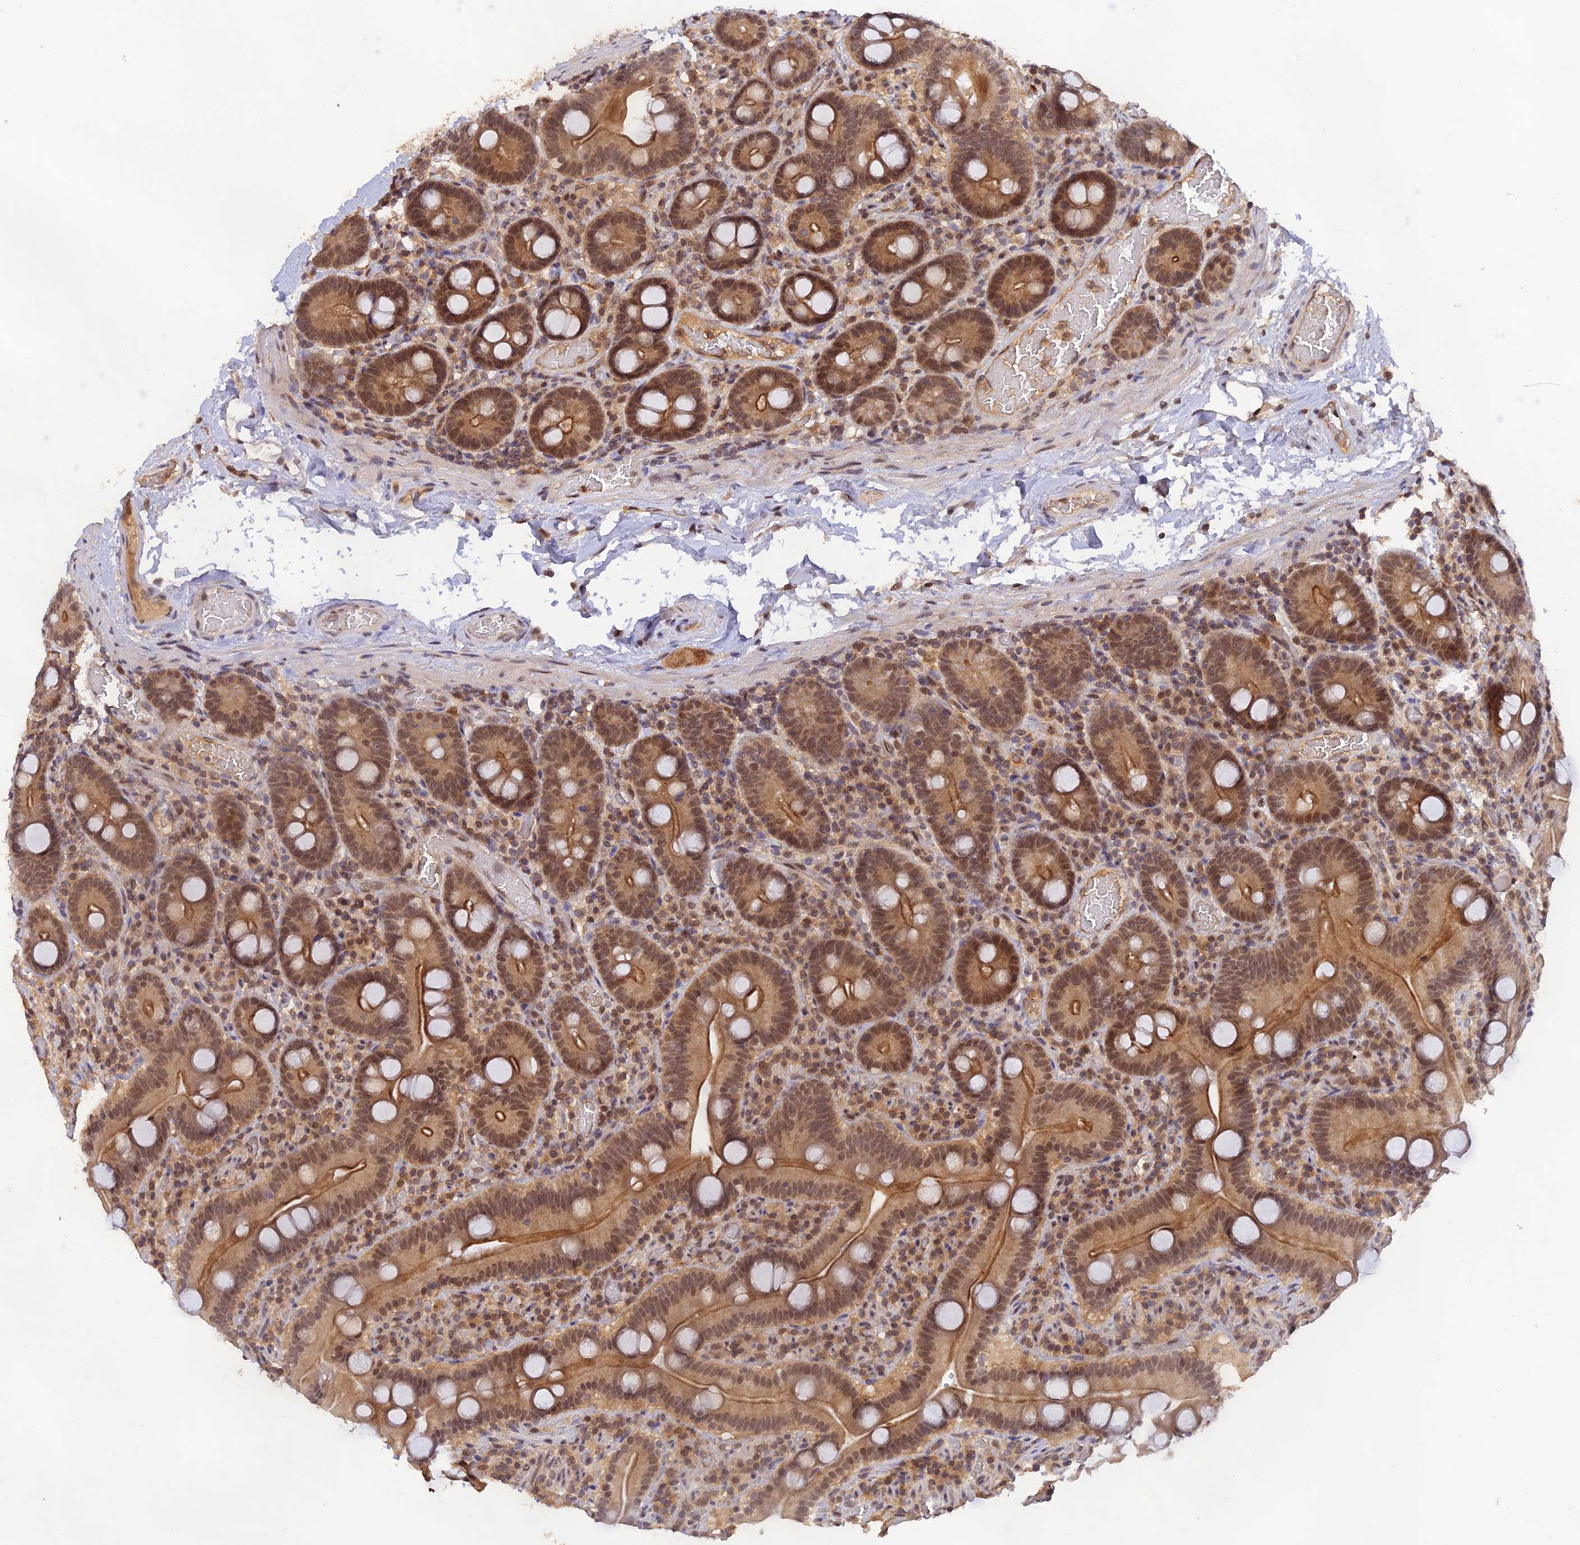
{"staining": {"intensity": "moderate", "quantity": ">75%", "location": "cytoplasmic/membranous,nuclear"}, "tissue": "duodenum", "cell_type": "Glandular cells", "image_type": "normal", "snomed": [{"axis": "morphology", "description": "Normal tissue, NOS"}, {"axis": "topography", "description": "Duodenum"}], "caption": "A high-resolution image shows immunohistochemistry (IHC) staining of normal duodenum, which reveals moderate cytoplasmic/membranous,nuclear positivity in about >75% of glandular cells.", "gene": "ZNF436", "patient": {"sex": "male", "age": 55}}